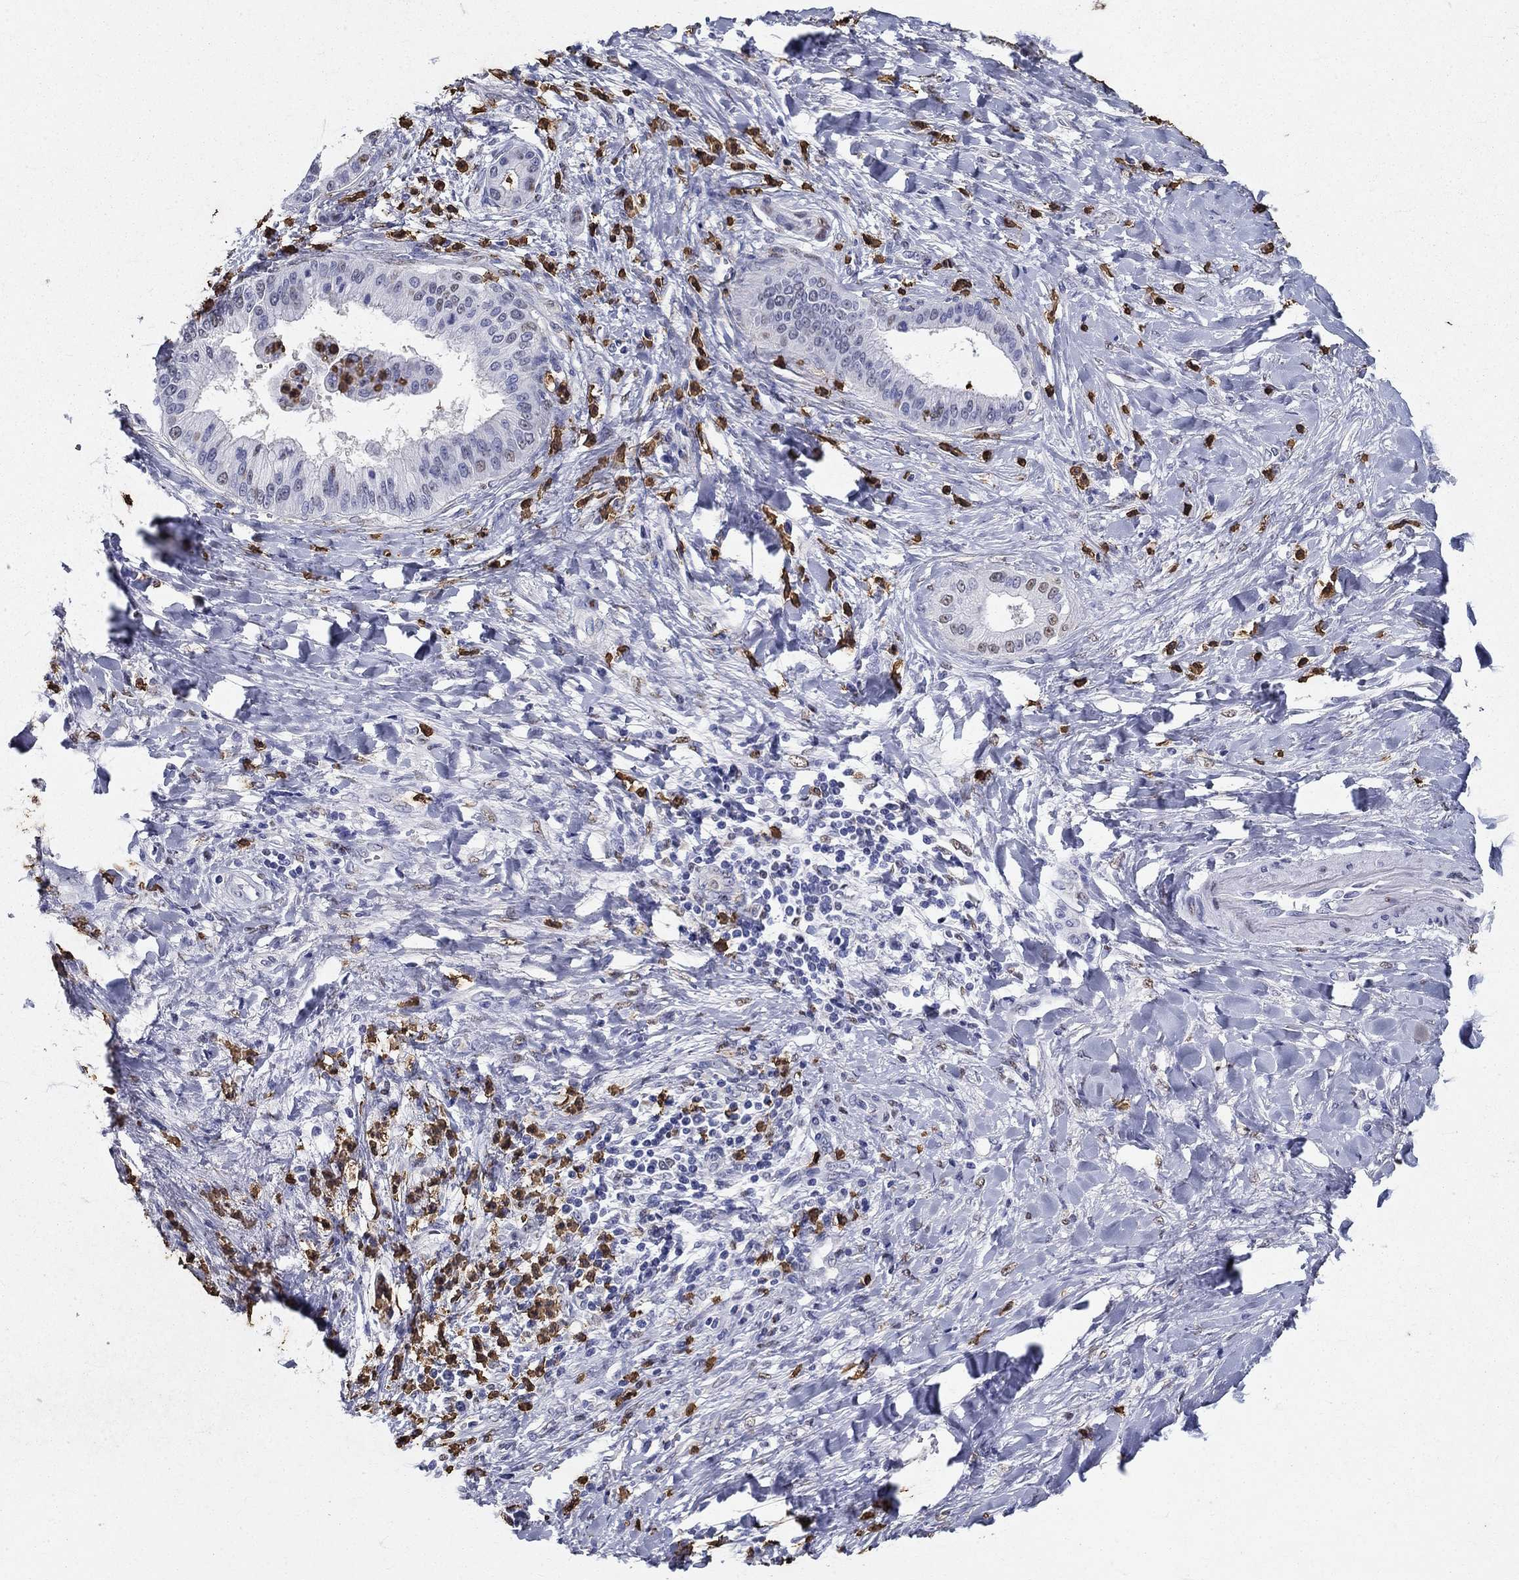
{"staining": {"intensity": "negative", "quantity": "none", "location": "none"}, "tissue": "liver cancer", "cell_type": "Tumor cells", "image_type": "cancer", "snomed": [{"axis": "morphology", "description": "Cholangiocarcinoma"}, {"axis": "topography", "description": "Liver"}], "caption": "An immunohistochemistry micrograph of liver cancer (cholangiocarcinoma) is shown. There is no staining in tumor cells of liver cancer (cholangiocarcinoma). (Brightfield microscopy of DAB IHC at high magnification).", "gene": "IGSF8", "patient": {"sex": "female", "age": 54}}